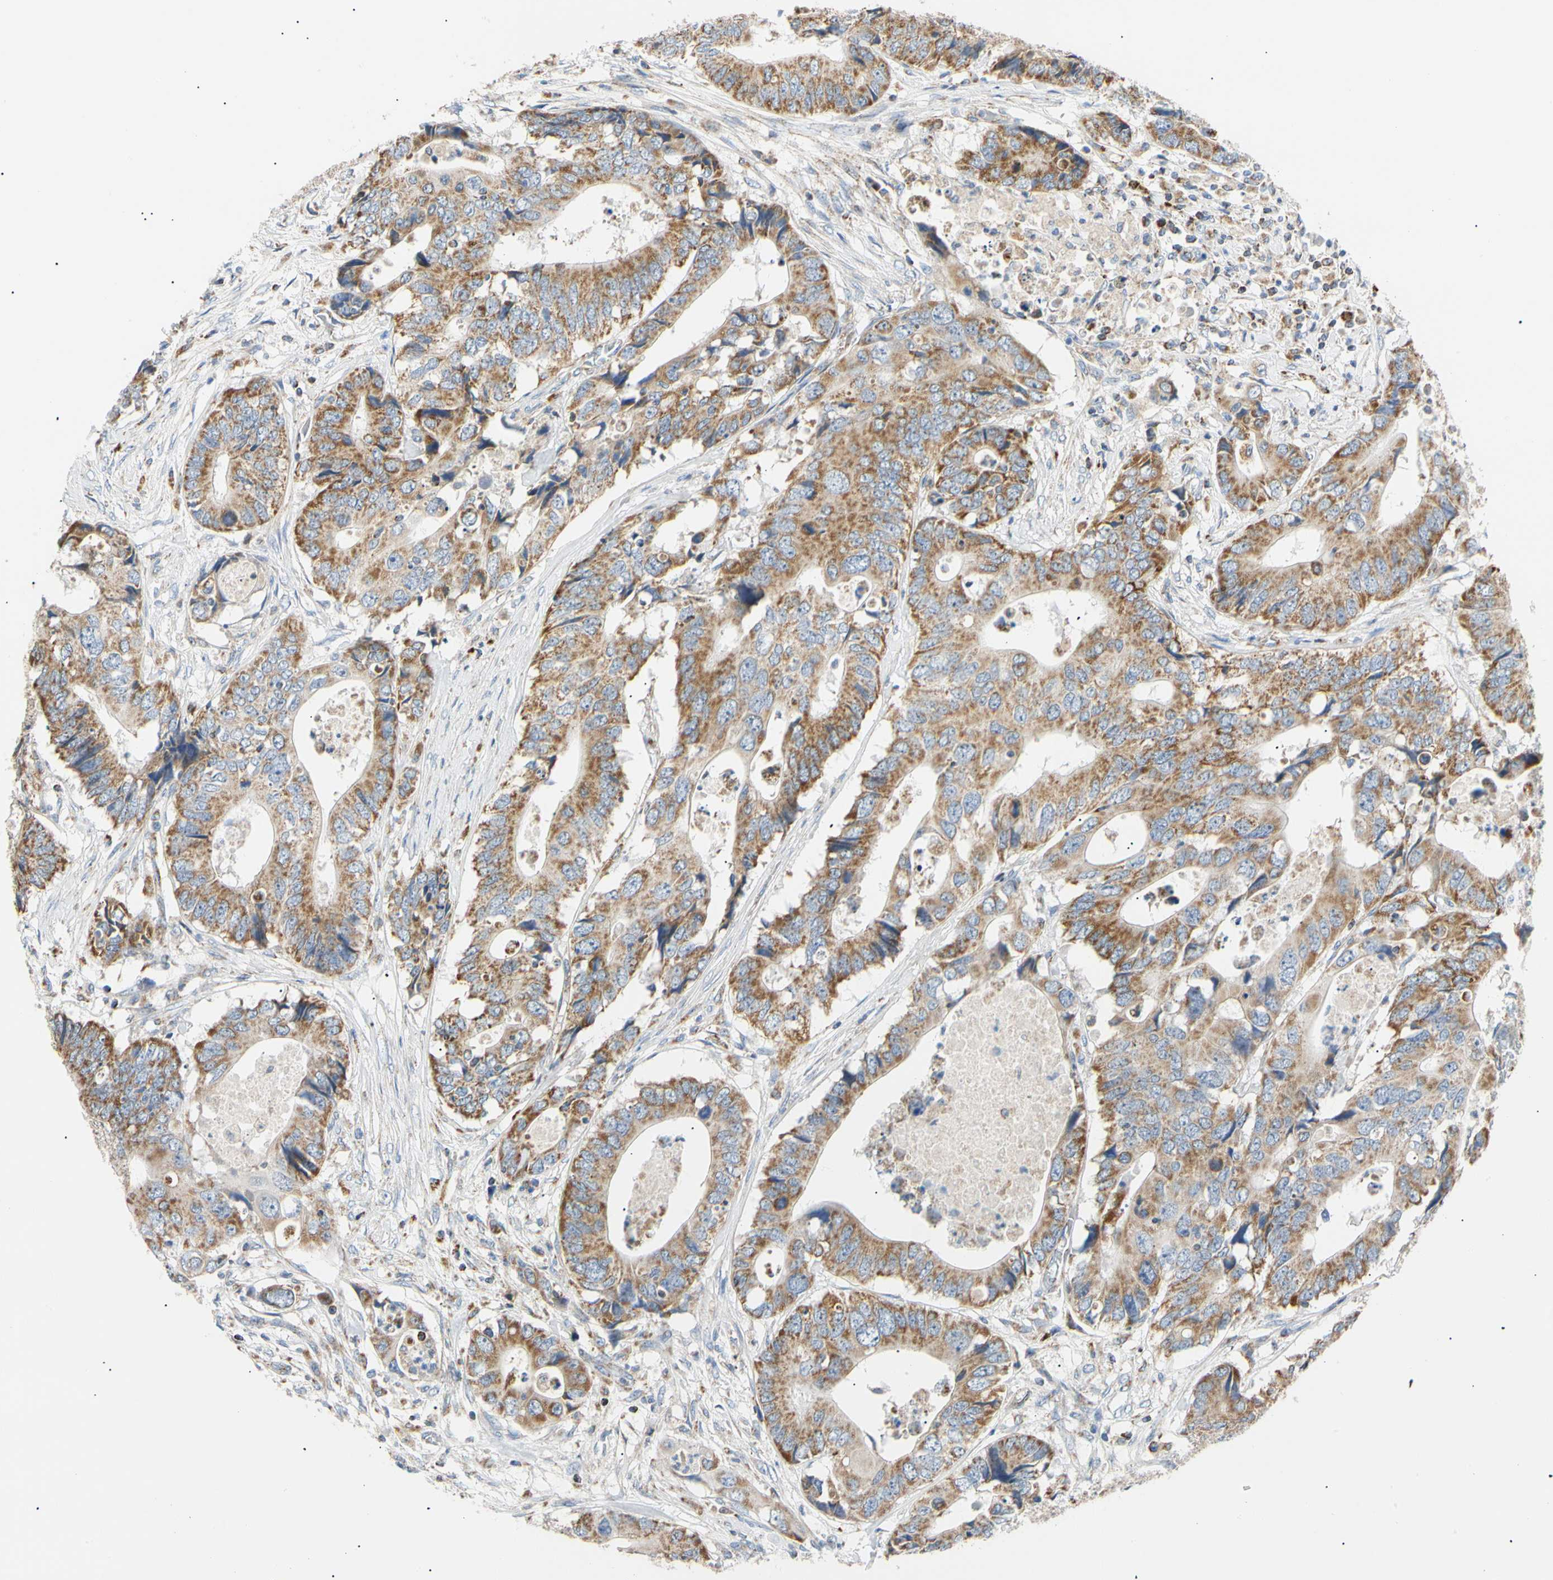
{"staining": {"intensity": "moderate", "quantity": ">75%", "location": "cytoplasmic/membranous"}, "tissue": "colorectal cancer", "cell_type": "Tumor cells", "image_type": "cancer", "snomed": [{"axis": "morphology", "description": "Adenocarcinoma, NOS"}, {"axis": "topography", "description": "Colon"}], "caption": "High-power microscopy captured an IHC histopathology image of colorectal adenocarcinoma, revealing moderate cytoplasmic/membranous staining in approximately >75% of tumor cells. (brown staining indicates protein expression, while blue staining denotes nuclei).", "gene": "ACAT1", "patient": {"sex": "male", "age": 71}}